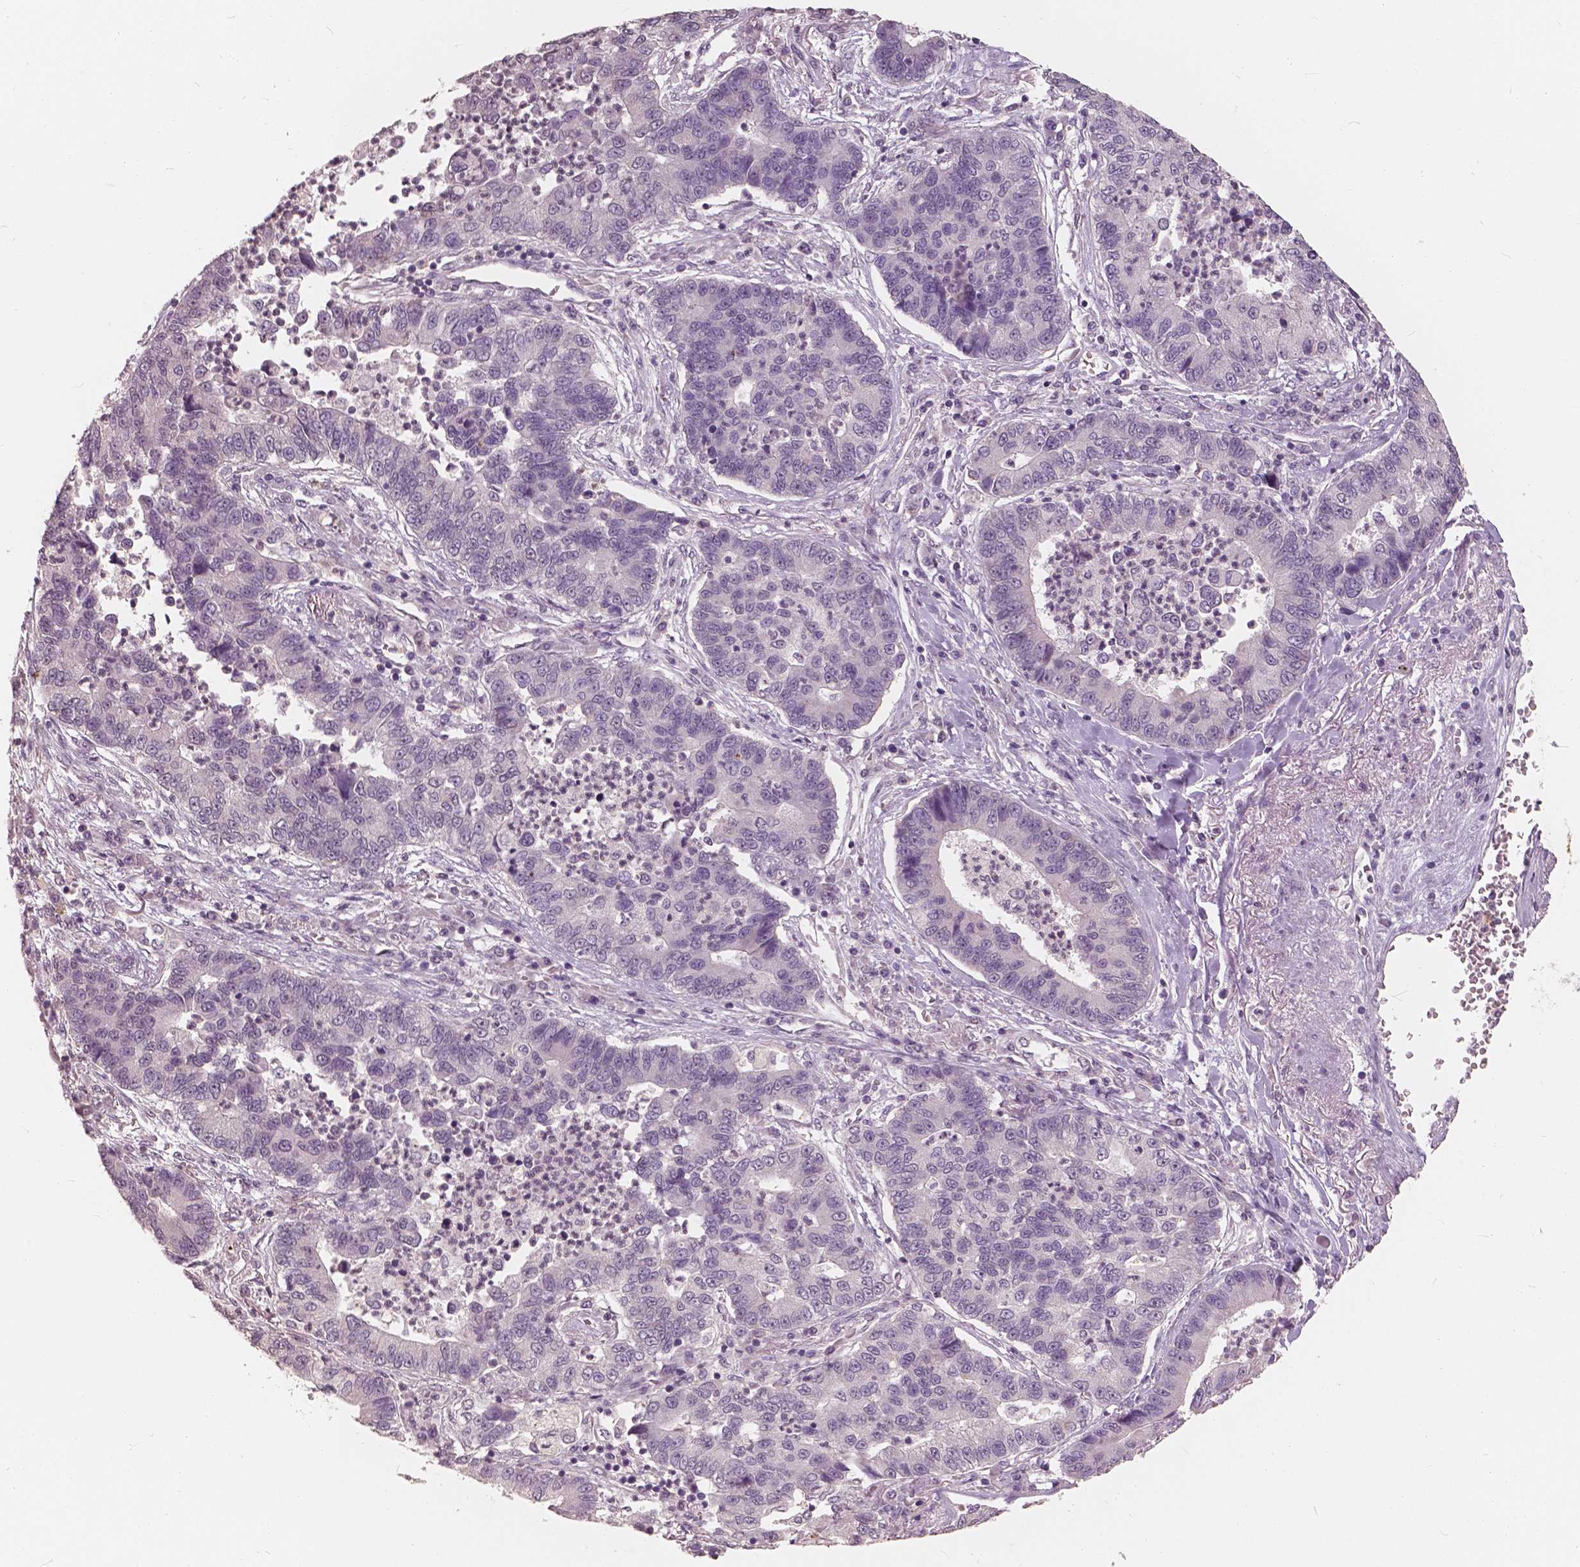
{"staining": {"intensity": "negative", "quantity": "none", "location": "none"}, "tissue": "lung cancer", "cell_type": "Tumor cells", "image_type": "cancer", "snomed": [{"axis": "morphology", "description": "Adenocarcinoma, NOS"}, {"axis": "topography", "description": "Lung"}], "caption": "Immunohistochemistry histopathology image of lung cancer stained for a protein (brown), which displays no staining in tumor cells.", "gene": "SAT2", "patient": {"sex": "female", "age": 57}}